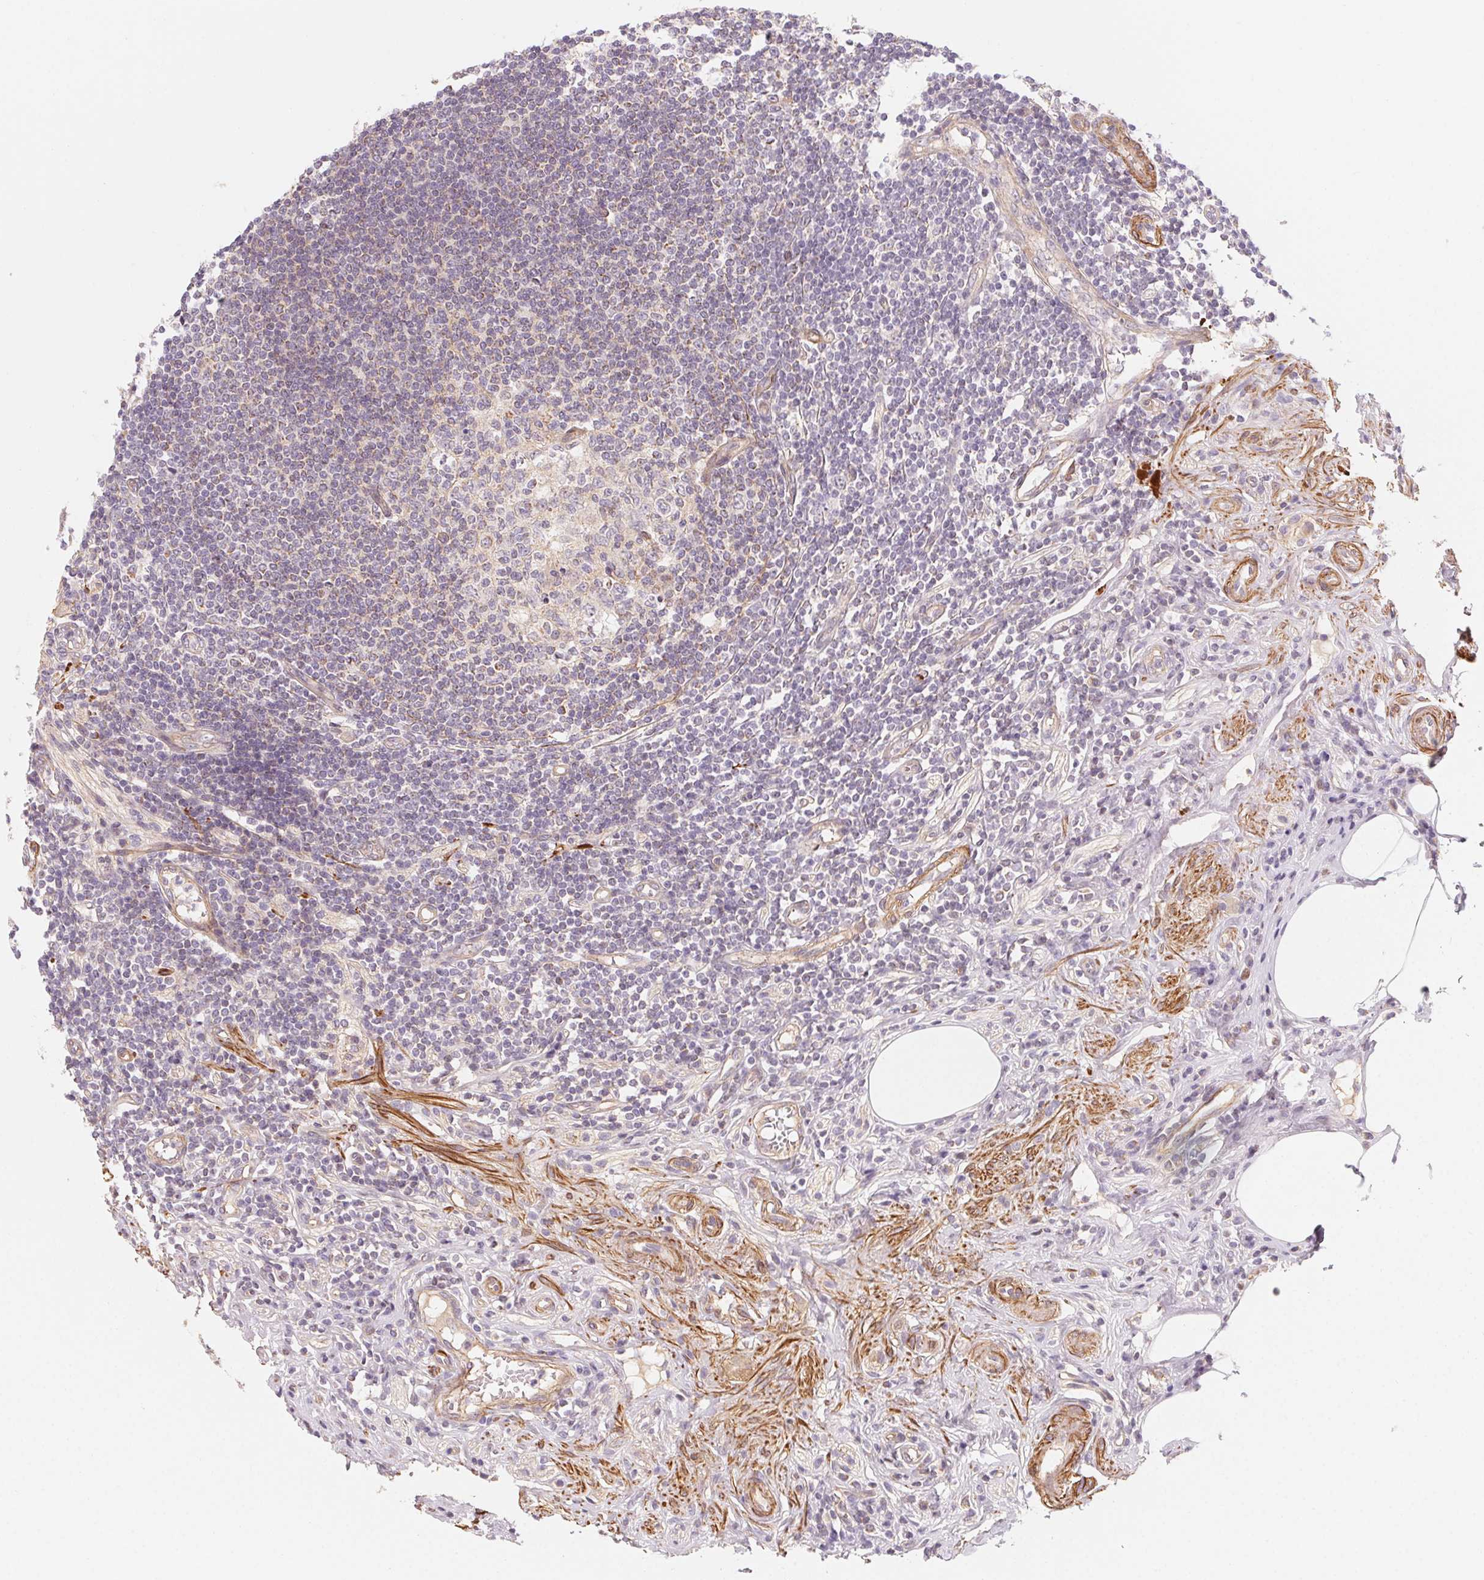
{"staining": {"intensity": "moderate", "quantity": "<25%", "location": "cytoplasmic/membranous"}, "tissue": "appendix", "cell_type": "Glandular cells", "image_type": "normal", "snomed": [{"axis": "morphology", "description": "Normal tissue, NOS"}, {"axis": "topography", "description": "Appendix"}], "caption": "A photomicrograph of human appendix stained for a protein demonstrates moderate cytoplasmic/membranous brown staining in glandular cells. The staining is performed using DAB (3,3'-diaminobenzidine) brown chromogen to label protein expression. The nuclei are counter-stained blue using hematoxylin.", "gene": "CCDC112", "patient": {"sex": "female", "age": 57}}